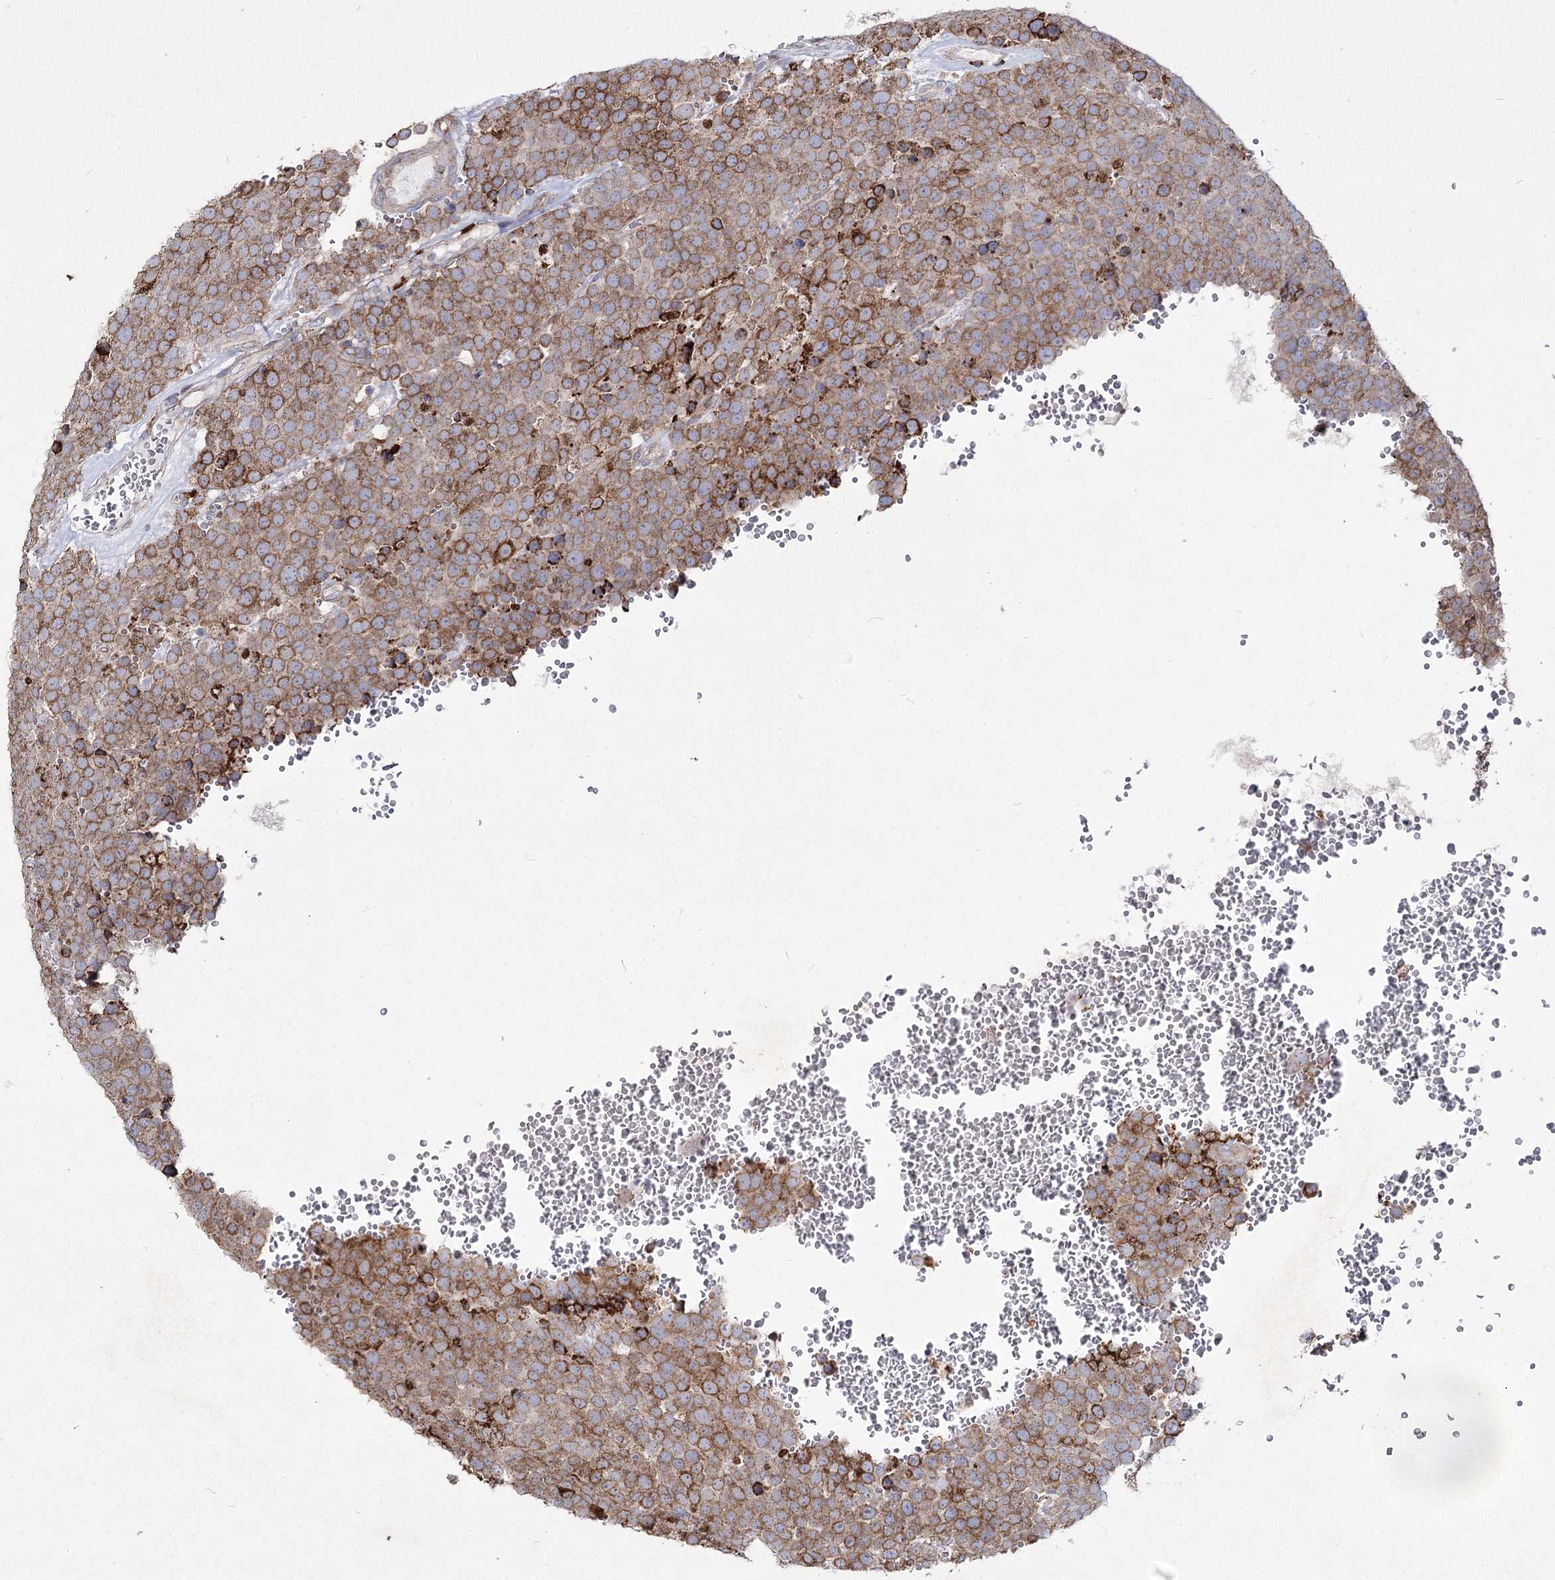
{"staining": {"intensity": "moderate", "quantity": ">75%", "location": "cytoplasmic/membranous"}, "tissue": "testis cancer", "cell_type": "Tumor cells", "image_type": "cancer", "snomed": [{"axis": "morphology", "description": "Seminoma, NOS"}, {"axis": "topography", "description": "Testis"}], "caption": "About >75% of tumor cells in human seminoma (testis) reveal moderate cytoplasmic/membranous protein positivity as visualized by brown immunohistochemical staining.", "gene": "NHLRC2", "patient": {"sex": "male", "age": 71}}